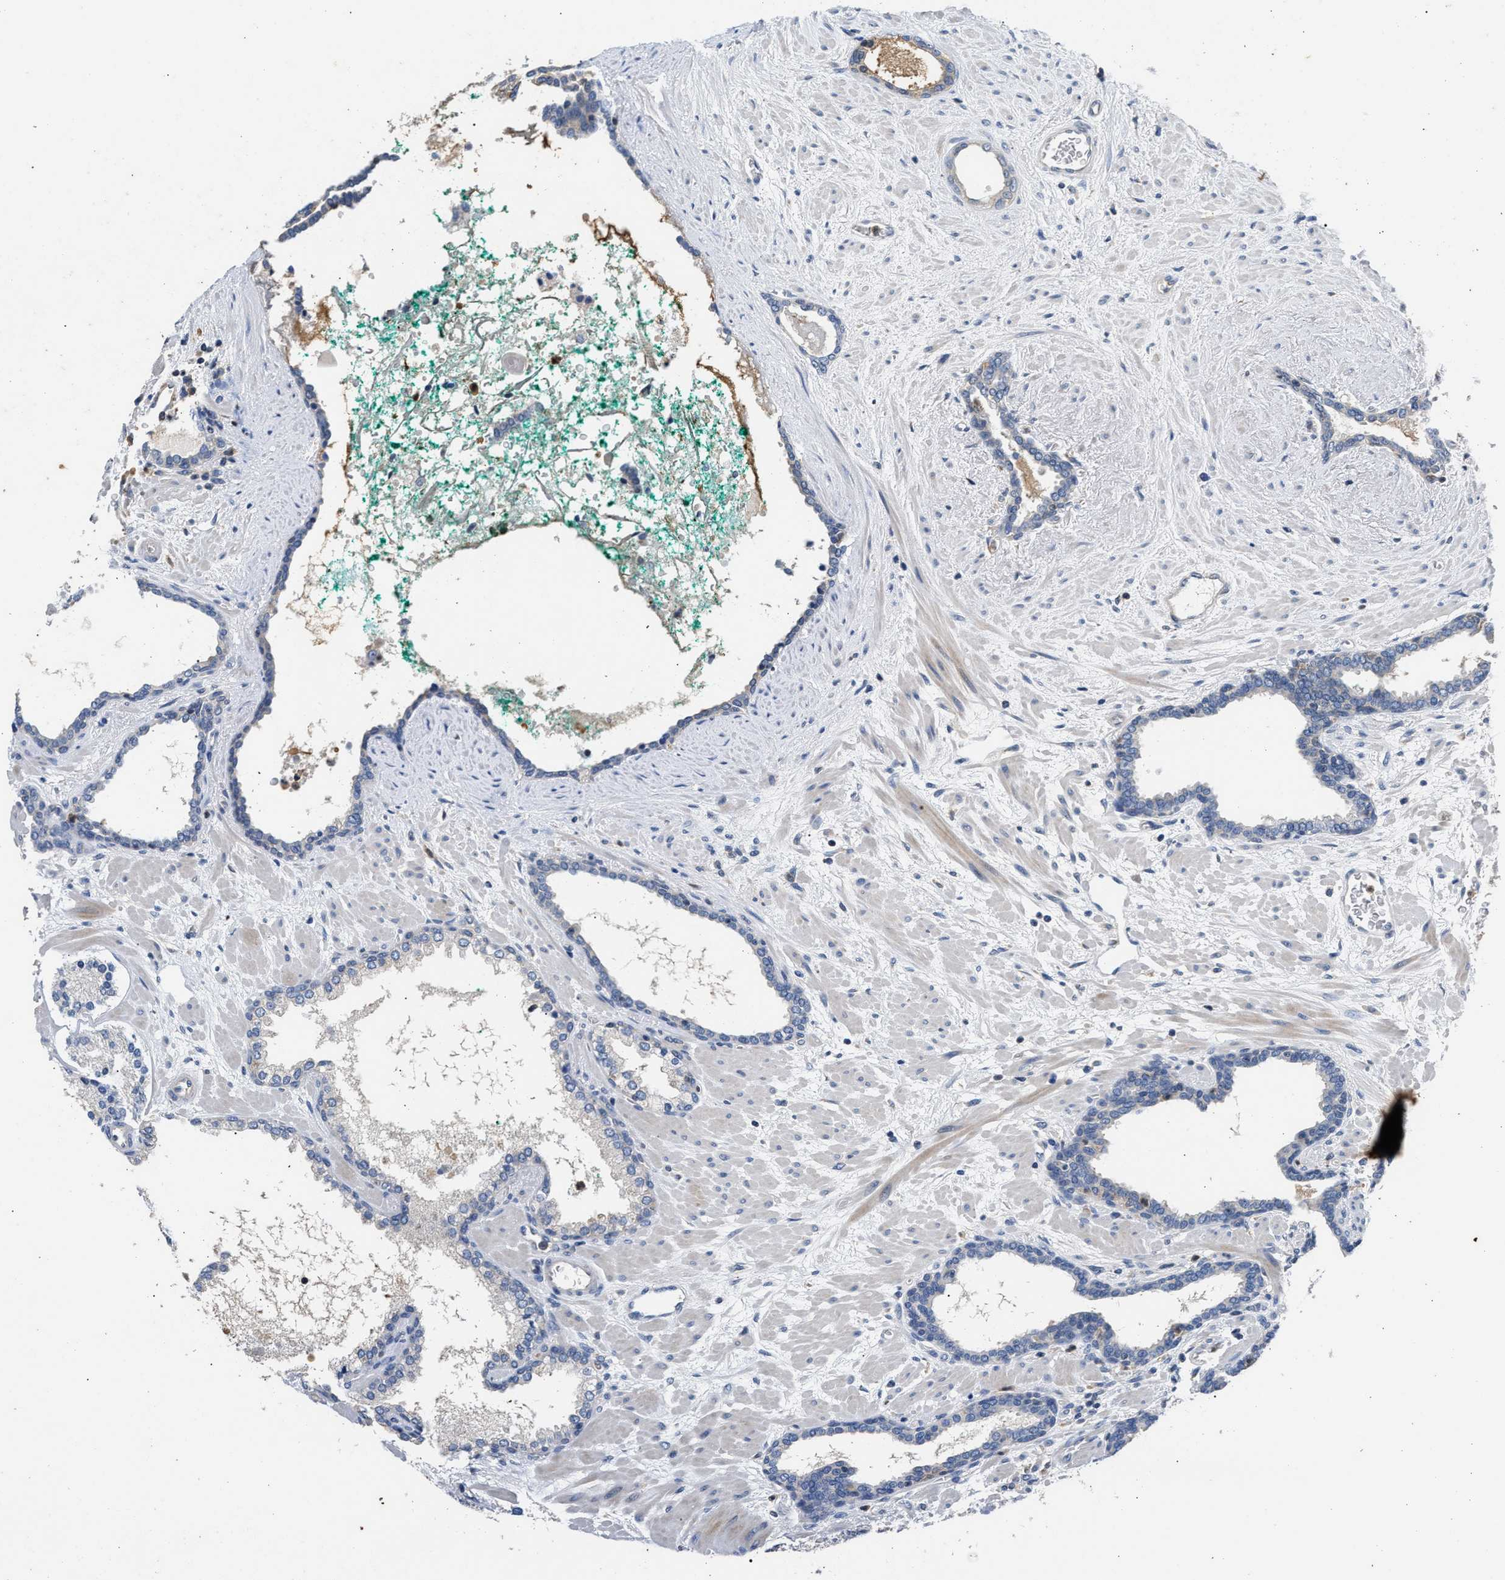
{"staining": {"intensity": "negative", "quantity": "none", "location": "none"}, "tissue": "prostate cancer", "cell_type": "Tumor cells", "image_type": "cancer", "snomed": [{"axis": "morphology", "description": "Adenocarcinoma, Low grade"}, {"axis": "topography", "description": "Prostate"}], "caption": "A high-resolution photomicrograph shows immunohistochemistry (IHC) staining of prostate adenocarcinoma (low-grade), which demonstrates no significant expression in tumor cells.", "gene": "CHUK", "patient": {"sex": "male", "age": 63}}